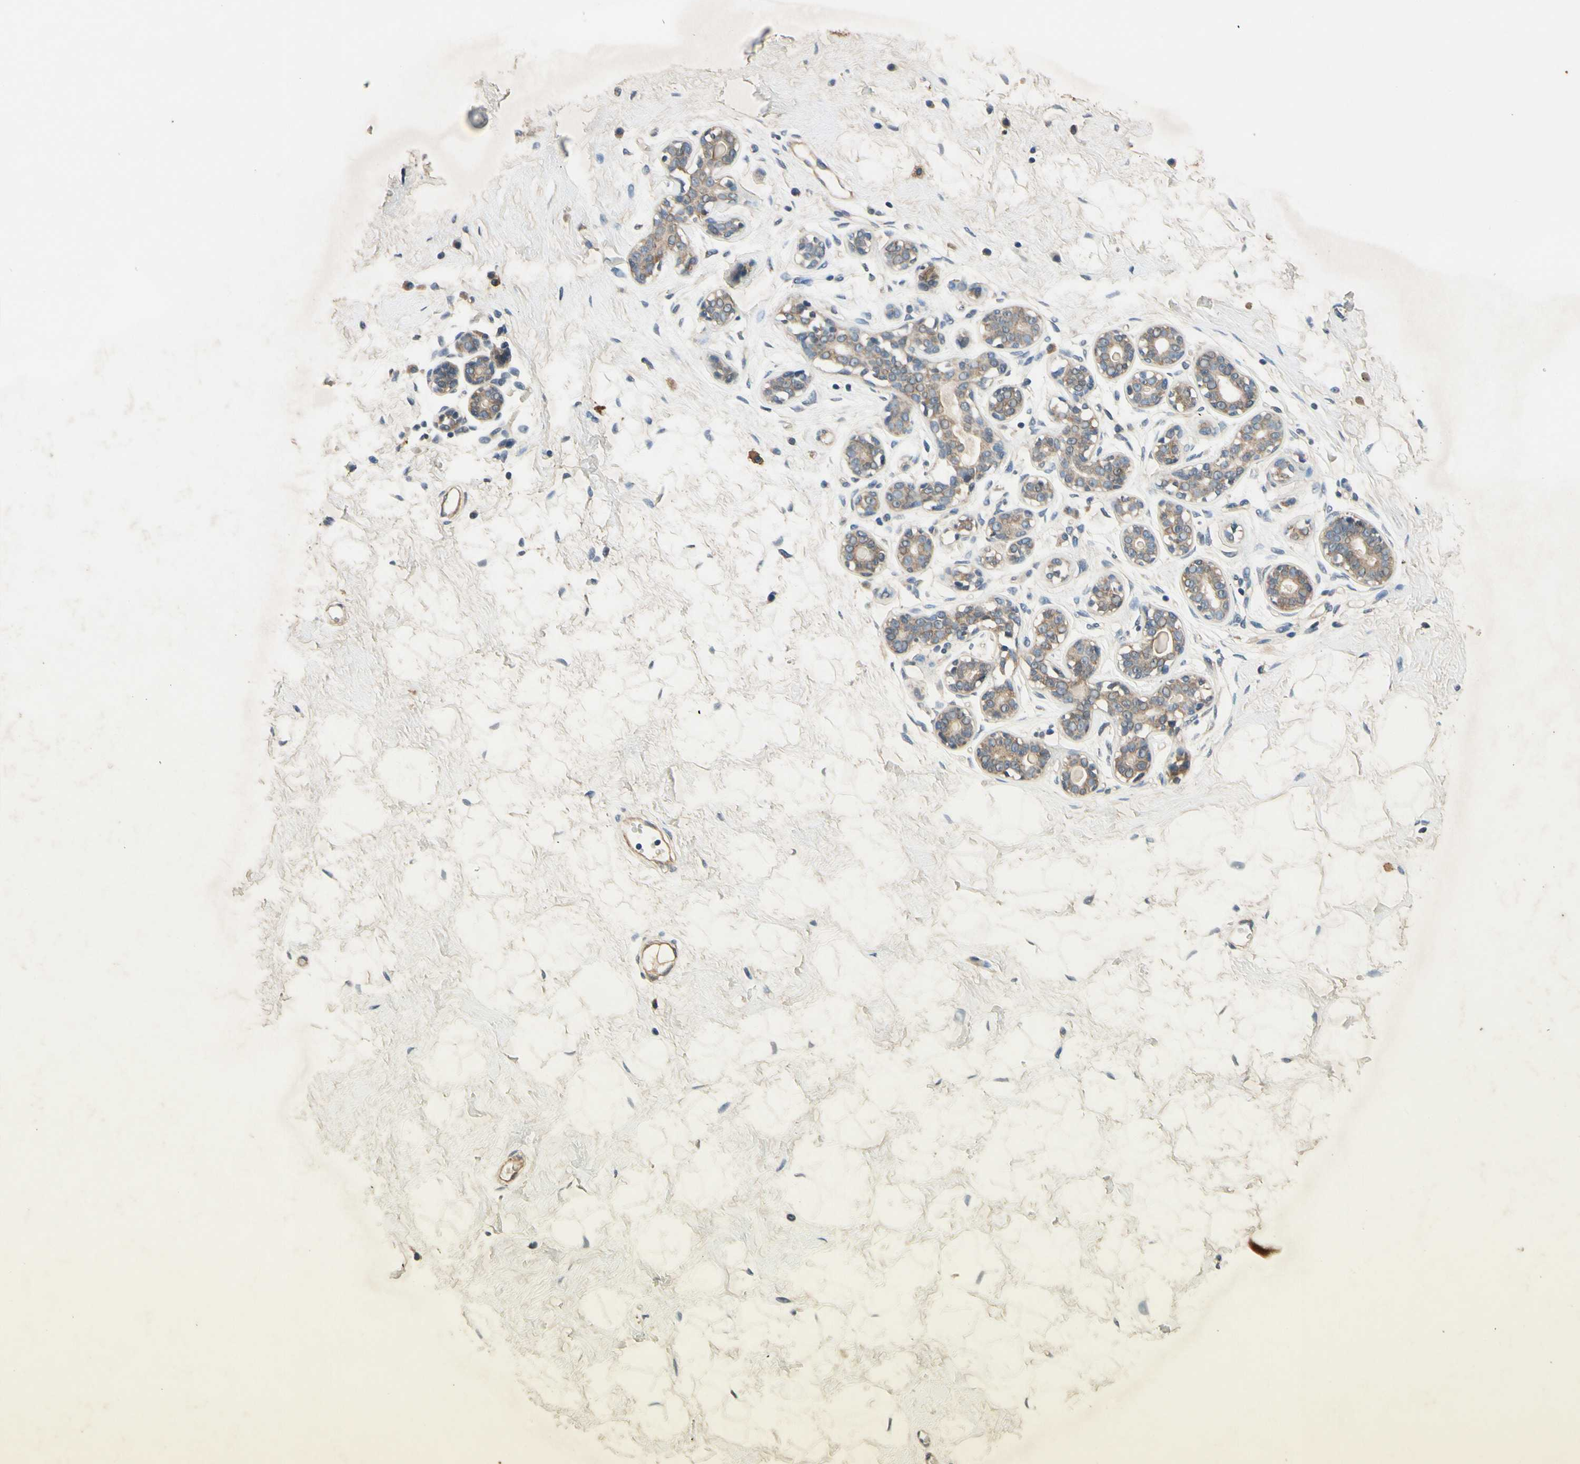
{"staining": {"intensity": "weak", "quantity": ">75%", "location": "cytoplasmic/membranous"}, "tissue": "breast", "cell_type": "Adipocytes", "image_type": "normal", "snomed": [{"axis": "morphology", "description": "Normal tissue, NOS"}, {"axis": "topography", "description": "Breast"}], "caption": "Brown immunohistochemical staining in unremarkable breast exhibits weak cytoplasmic/membranous positivity in about >75% of adipocytes. The protein is shown in brown color, while the nuclei are stained blue.", "gene": "ALKBH3", "patient": {"sex": "female", "age": 23}}